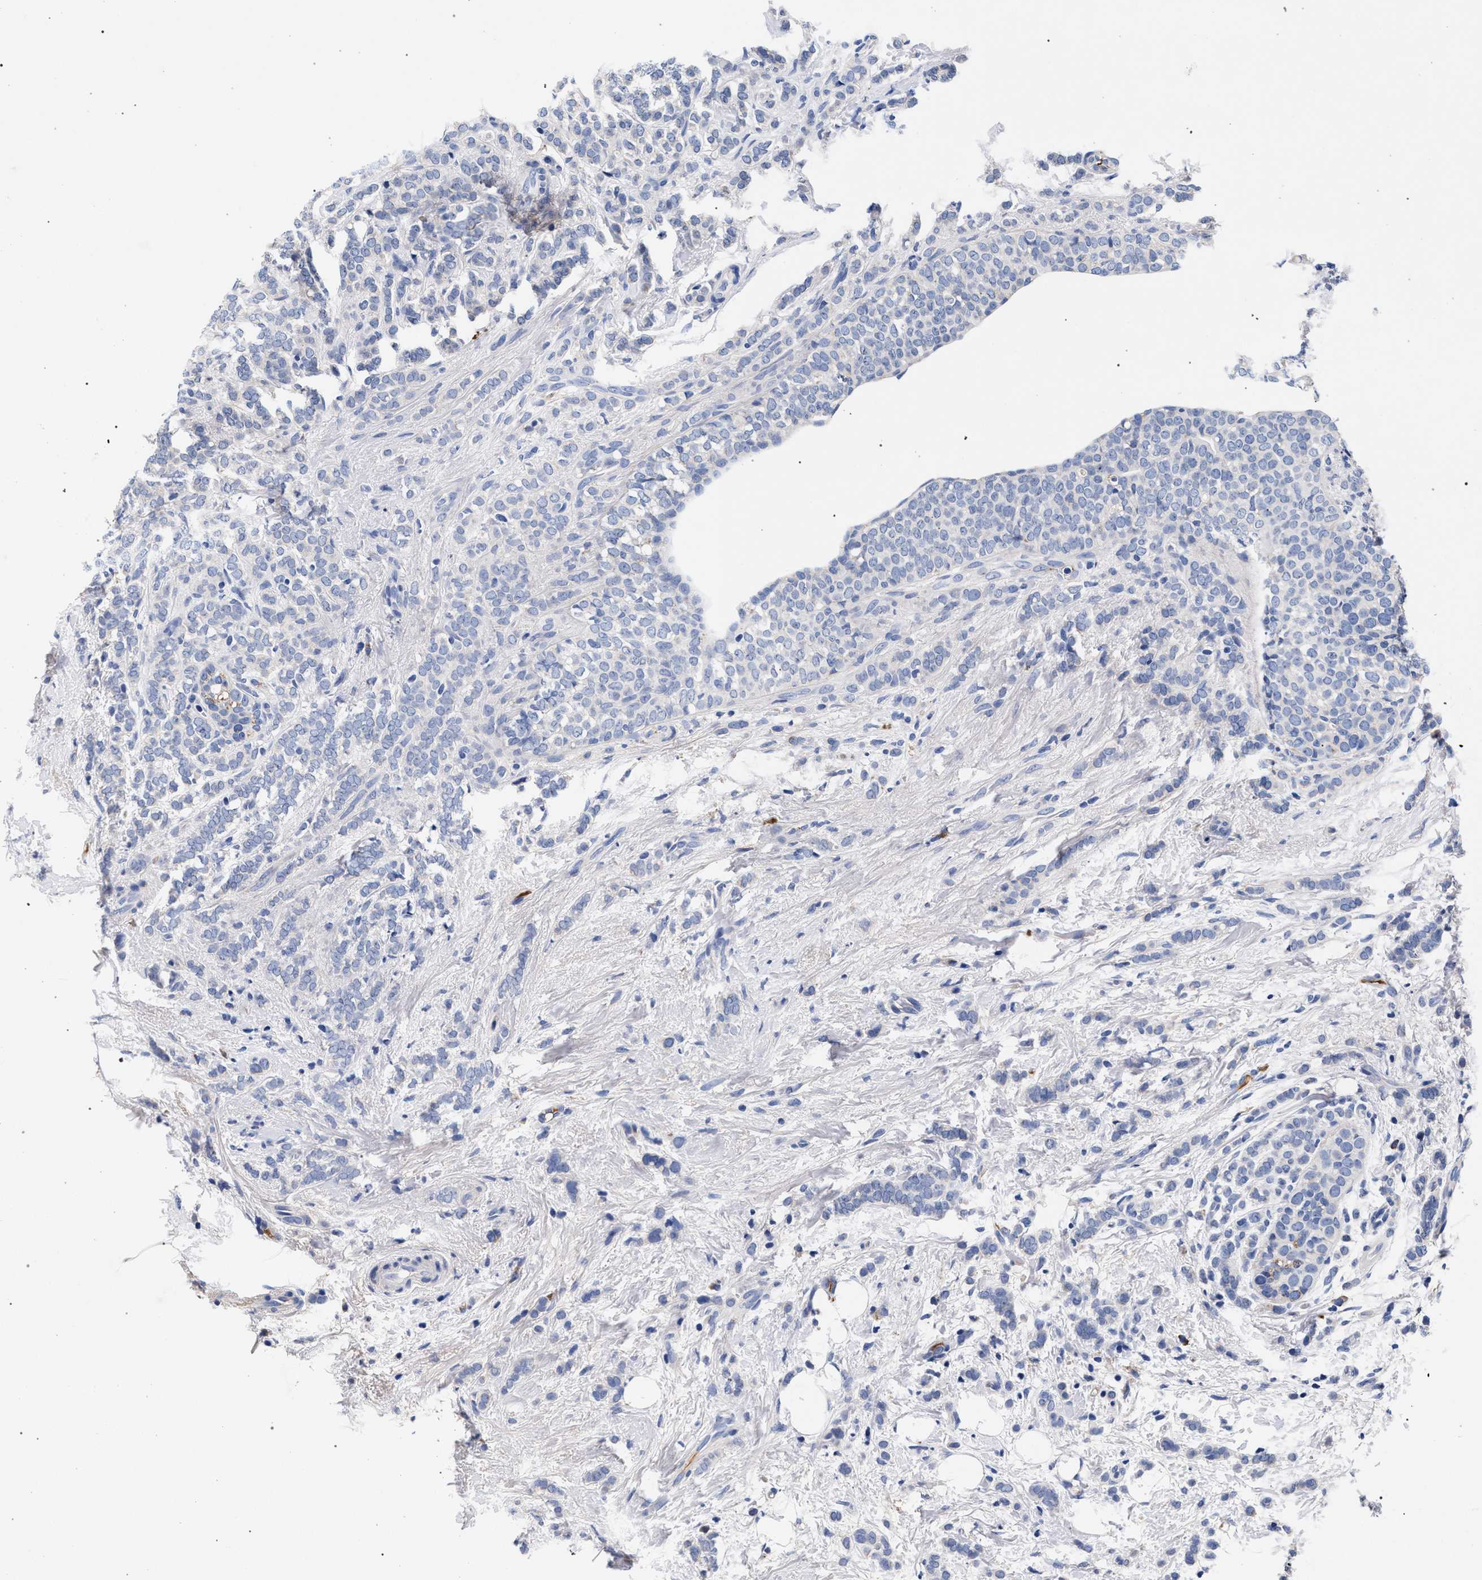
{"staining": {"intensity": "negative", "quantity": "none", "location": "none"}, "tissue": "breast cancer", "cell_type": "Tumor cells", "image_type": "cancer", "snomed": [{"axis": "morphology", "description": "Lobular carcinoma"}, {"axis": "topography", "description": "Breast"}], "caption": "The photomicrograph exhibits no significant staining in tumor cells of lobular carcinoma (breast).", "gene": "ACOX1", "patient": {"sex": "female", "age": 50}}